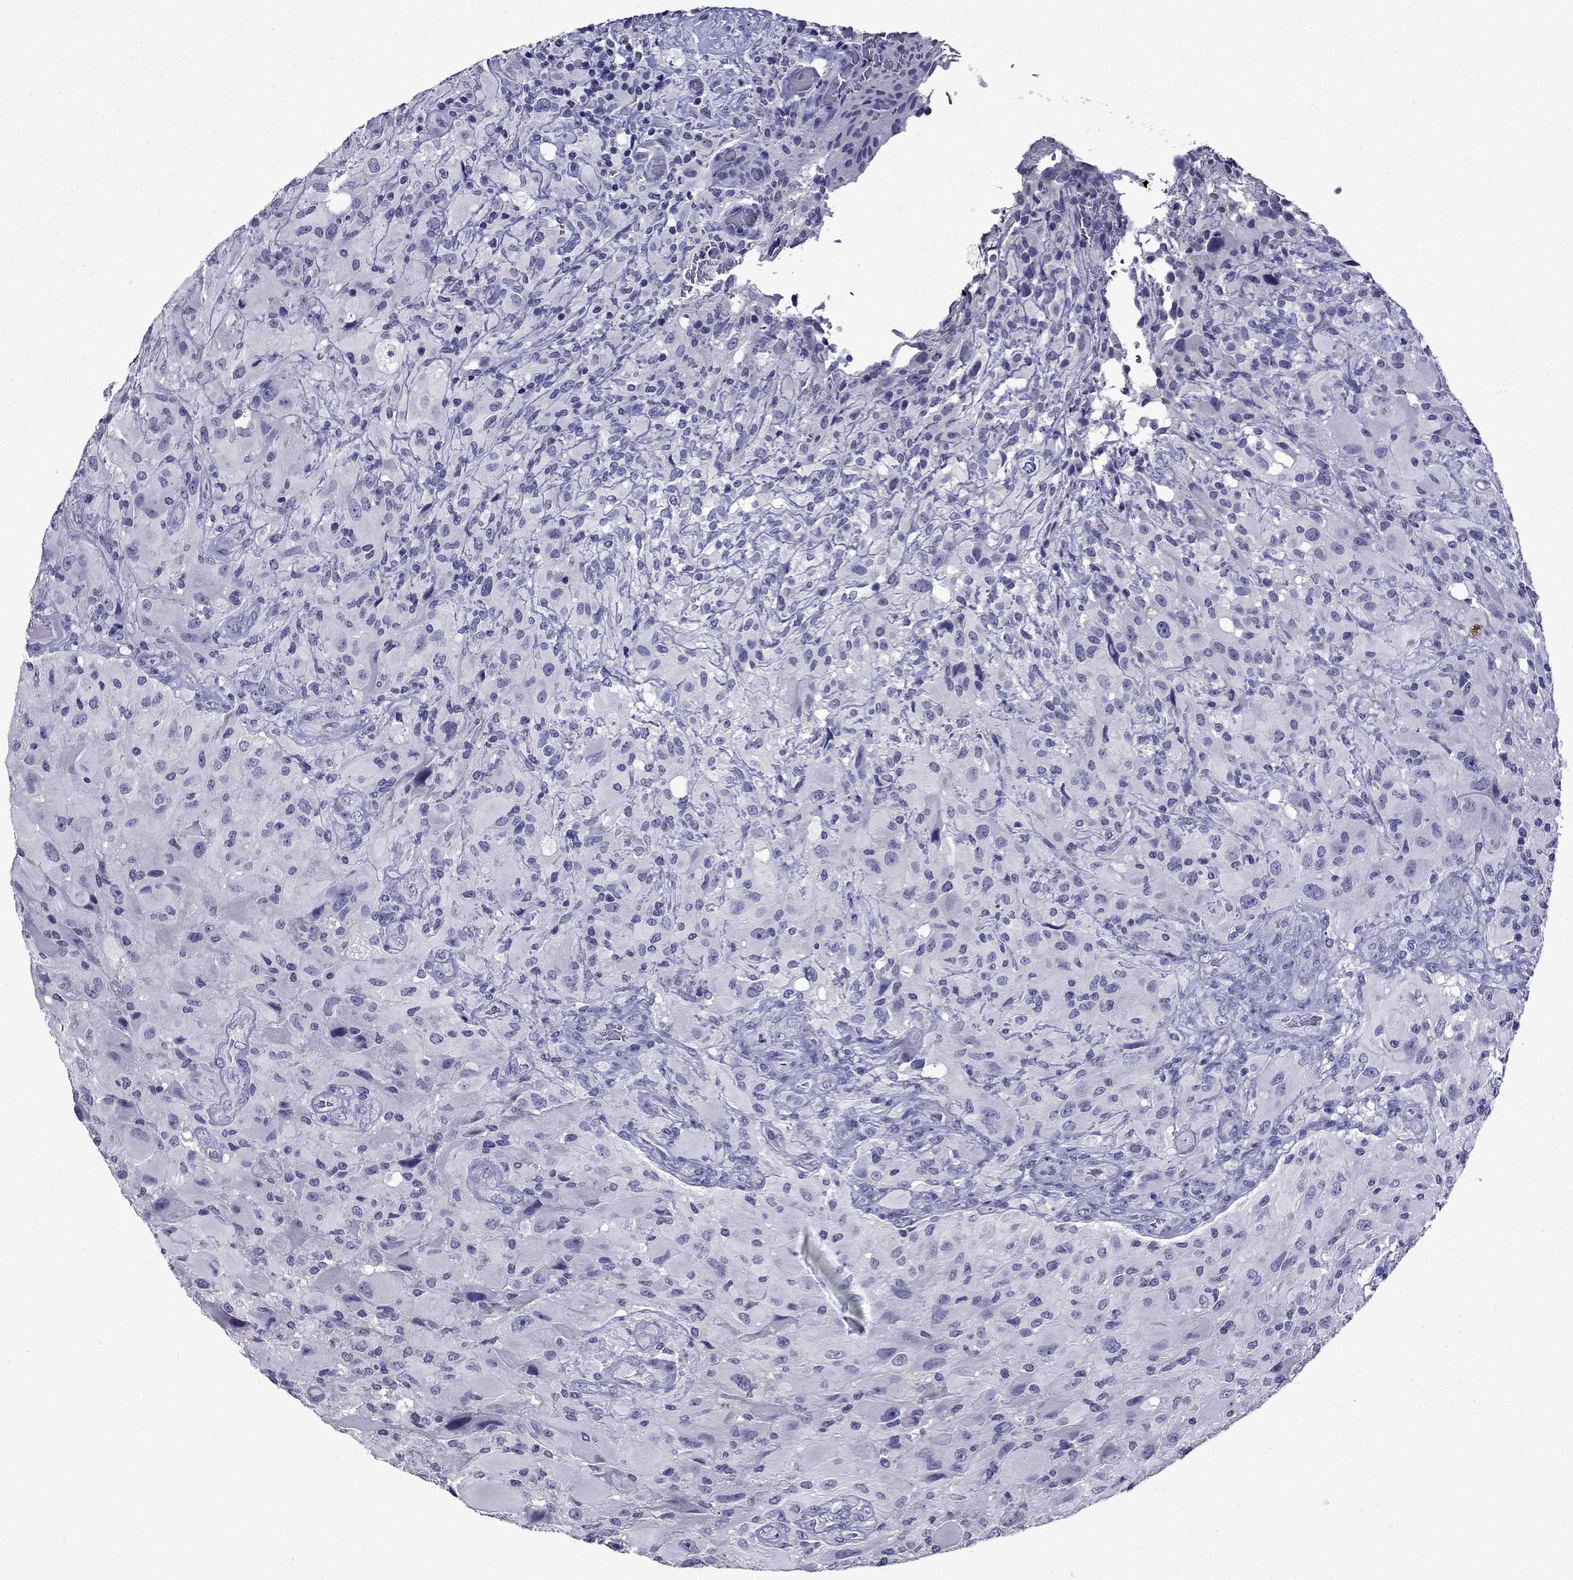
{"staining": {"intensity": "negative", "quantity": "none", "location": "none"}, "tissue": "glioma", "cell_type": "Tumor cells", "image_type": "cancer", "snomed": [{"axis": "morphology", "description": "Glioma, malignant, High grade"}, {"axis": "topography", "description": "Cerebral cortex"}], "caption": "DAB immunohistochemical staining of human glioma reveals no significant positivity in tumor cells.", "gene": "DNAH17", "patient": {"sex": "male", "age": 35}}